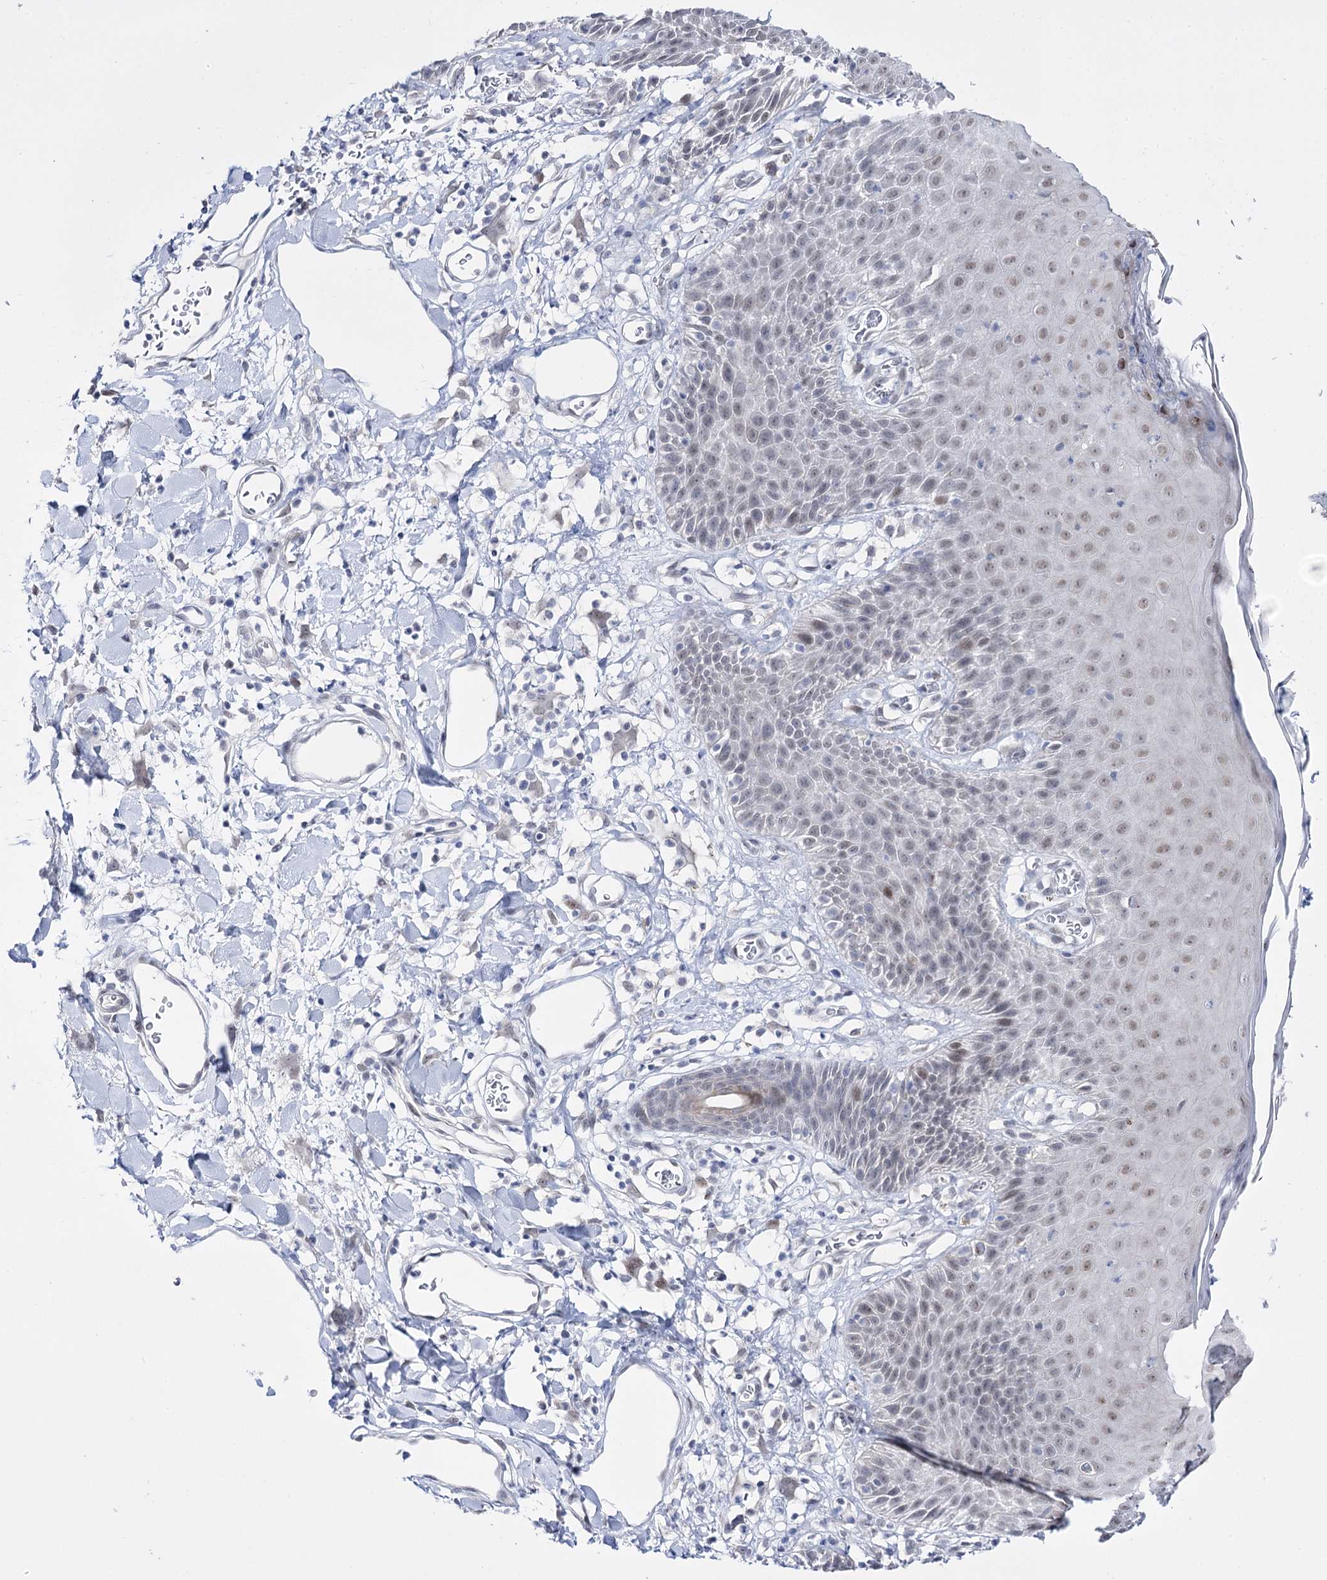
{"staining": {"intensity": "moderate", "quantity": "<25%", "location": "cytoplasmic/membranous,nuclear"}, "tissue": "skin", "cell_type": "Epidermal cells", "image_type": "normal", "snomed": [{"axis": "morphology", "description": "Normal tissue, NOS"}, {"axis": "topography", "description": "Vulva"}], "caption": "Skin was stained to show a protein in brown. There is low levels of moderate cytoplasmic/membranous,nuclear positivity in about <25% of epidermal cells.", "gene": "RBM15B", "patient": {"sex": "female", "age": 68}}